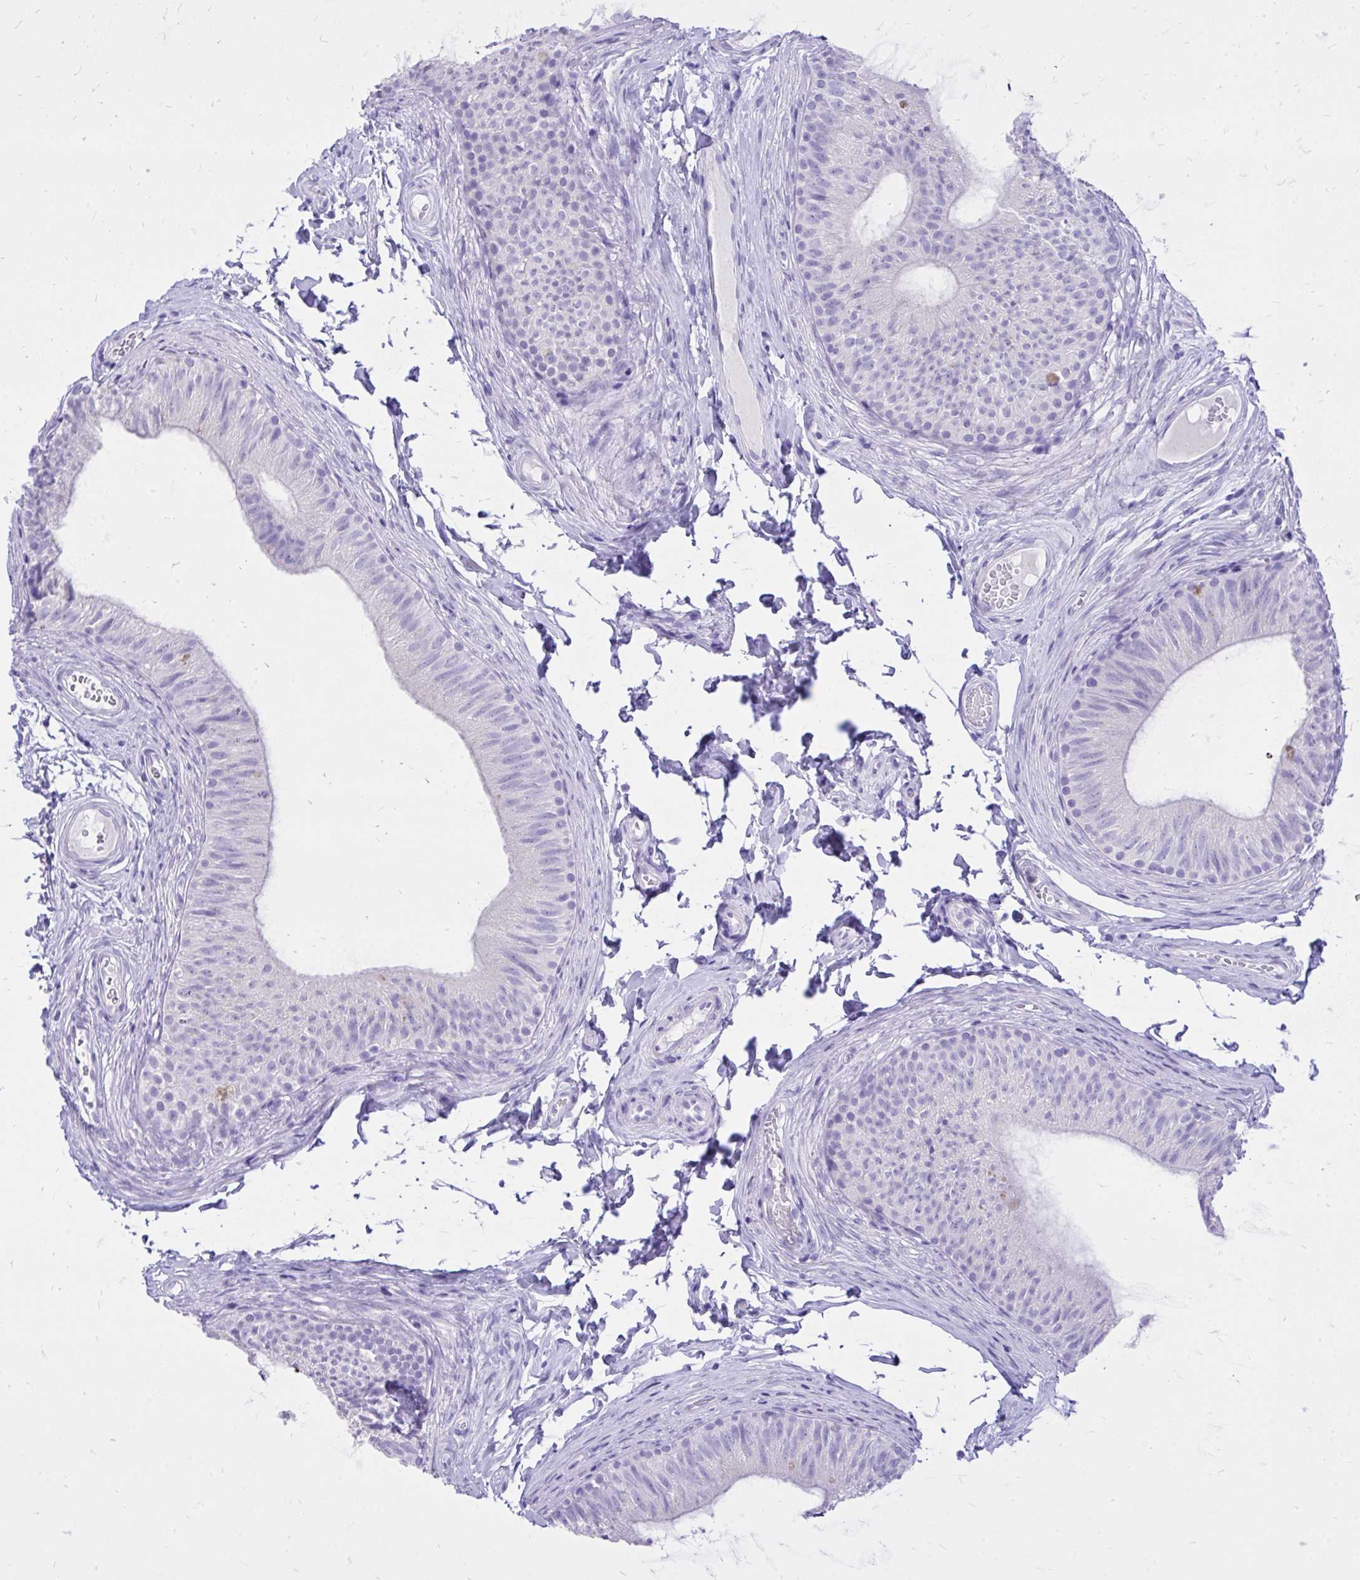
{"staining": {"intensity": "negative", "quantity": "none", "location": "none"}, "tissue": "epididymis", "cell_type": "Glandular cells", "image_type": "normal", "snomed": [{"axis": "morphology", "description": "Normal tissue, NOS"}, {"axis": "topography", "description": "Epididymis, spermatic cord, NOS"}, {"axis": "topography", "description": "Epididymis"}, {"axis": "topography", "description": "Peripheral nerve tissue"}], "caption": "Immunohistochemistry photomicrograph of normal human epididymis stained for a protein (brown), which exhibits no positivity in glandular cells. The staining is performed using DAB (3,3'-diaminobenzidine) brown chromogen with nuclei counter-stained in using hematoxylin.", "gene": "MON1A", "patient": {"sex": "male", "age": 29}}